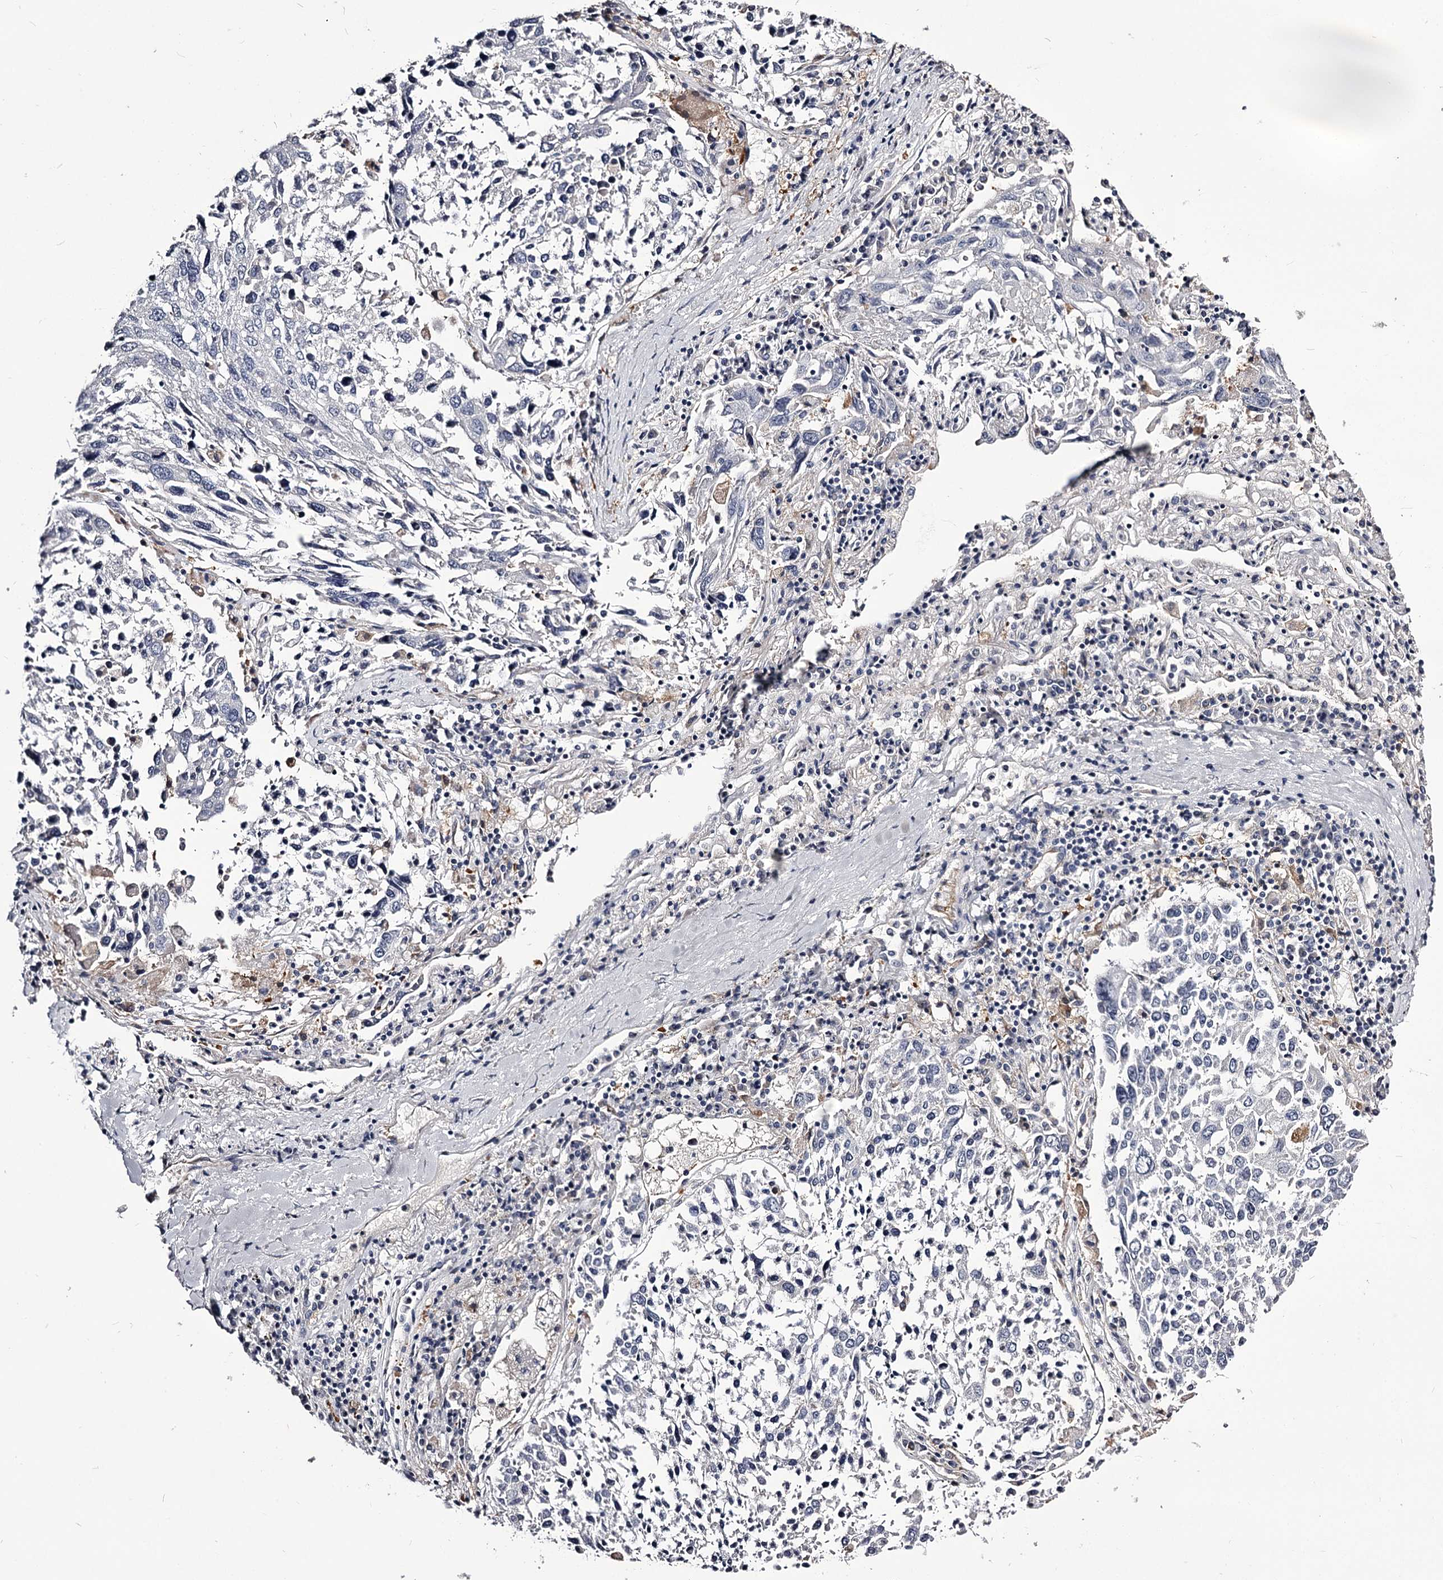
{"staining": {"intensity": "negative", "quantity": "none", "location": "none"}, "tissue": "lung cancer", "cell_type": "Tumor cells", "image_type": "cancer", "snomed": [{"axis": "morphology", "description": "Squamous cell carcinoma, NOS"}, {"axis": "topography", "description": "Lung"}], "caption": "The photomicrograph shows no significant expression in tumor cells of lung cancer (squamous cell carcinoma).", "gene": "GSTO1", "patient": {"sex": "male", "age": 65}}